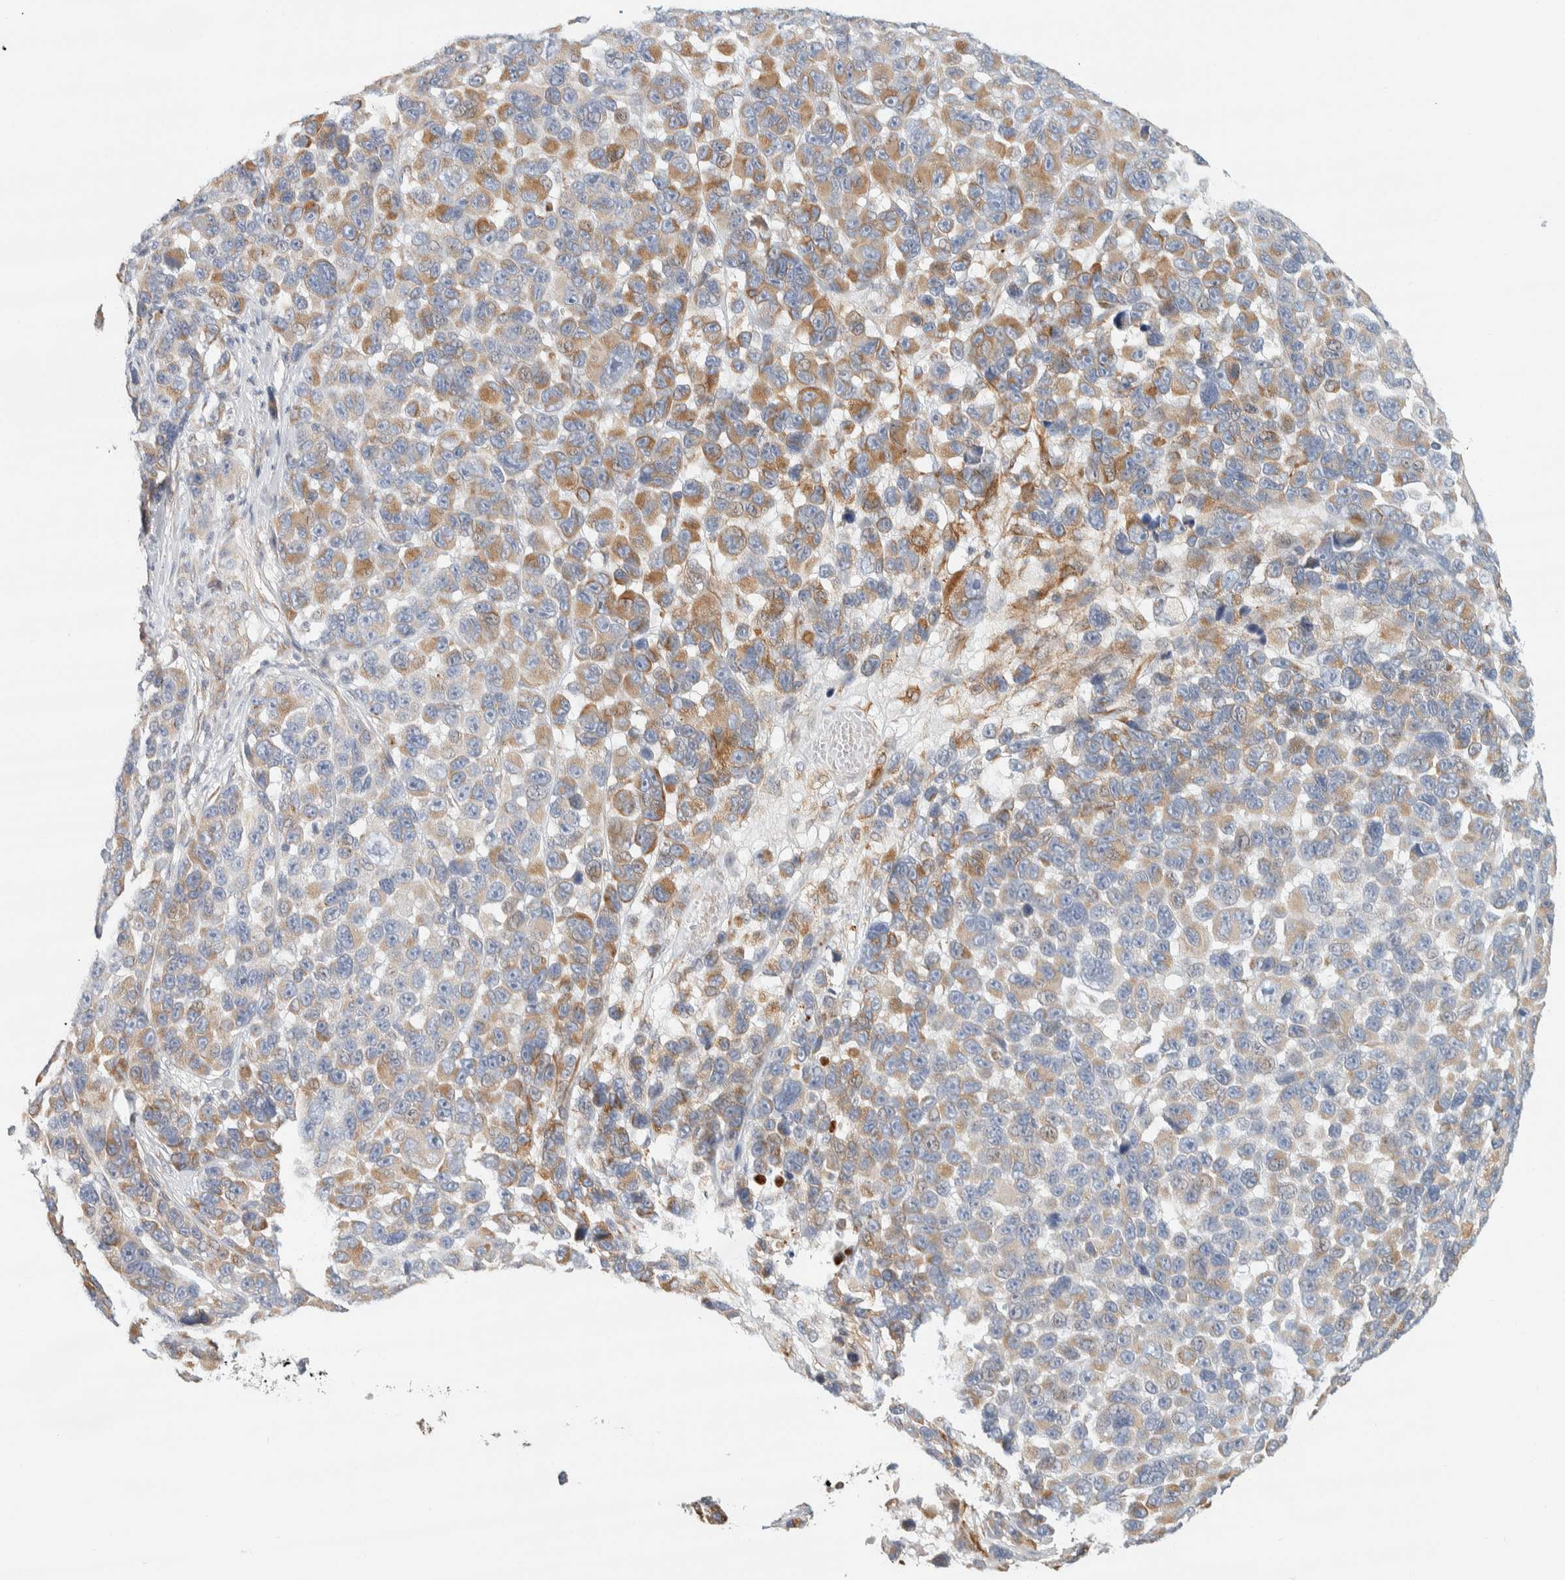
{"staining": {"intensity": "moderate", "quantity": "25%-75%", "location": "cytoplasmic/membranous"}, "tissue": "melanoma", "cell_type": "Tumor cells", "image_type": "cancer", "snomed": [{"axis": "morphology", "description": "Malignant melanoma, NOS"}, {"axis": "topography", "description": "Skin"}], "caption": "This is a photomicrograph of immunohistochemistry (IHC) staining of melanoma, which shows moderate expression in the cytoplasmic/membranous of tumor cells.", "gene": "CDR2", "patient": {"sex": "male", "age": 53}}